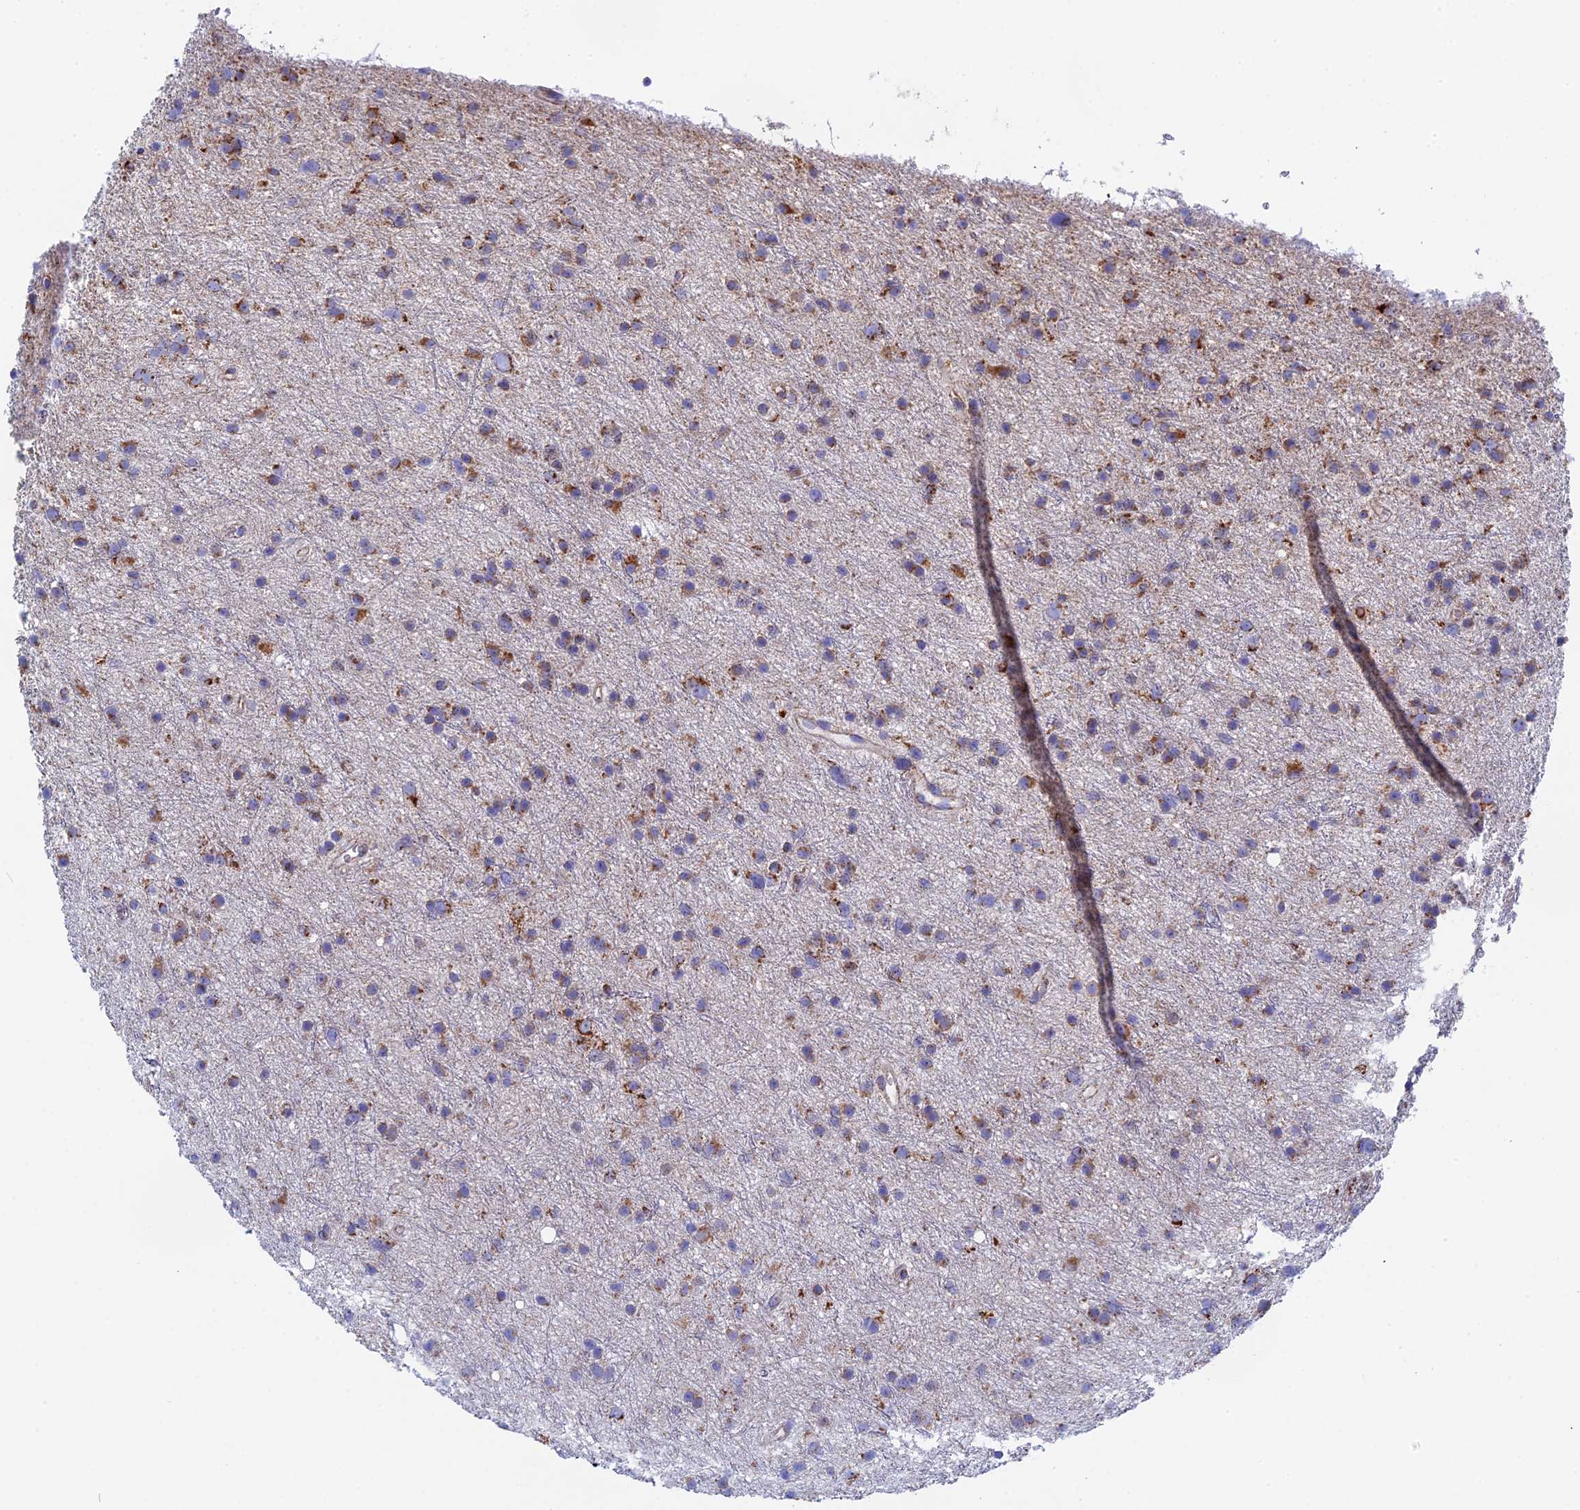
{"staining": {"intensity": "moderate", "quantity": "25%-75%", "location": "cytoplasmic/membranous"}, "tissue": "glioma", "cell_type": "Tumor cells", "image_type": "cancer", "snomed": [{"axis": "morphology", "description": "Glioma, malignant, Low grade"}, {"axis": "topography", "description": "Cerebral cortex"}], "caption": "Protein expression analysis of human malignant glioma (low-grade) reveals moderate cytoplasmic/membranous positivity in about 25%-75% of tumor cells.", "gene": "NDUFA5", "patient": {"sex": "female", "age": 39}}